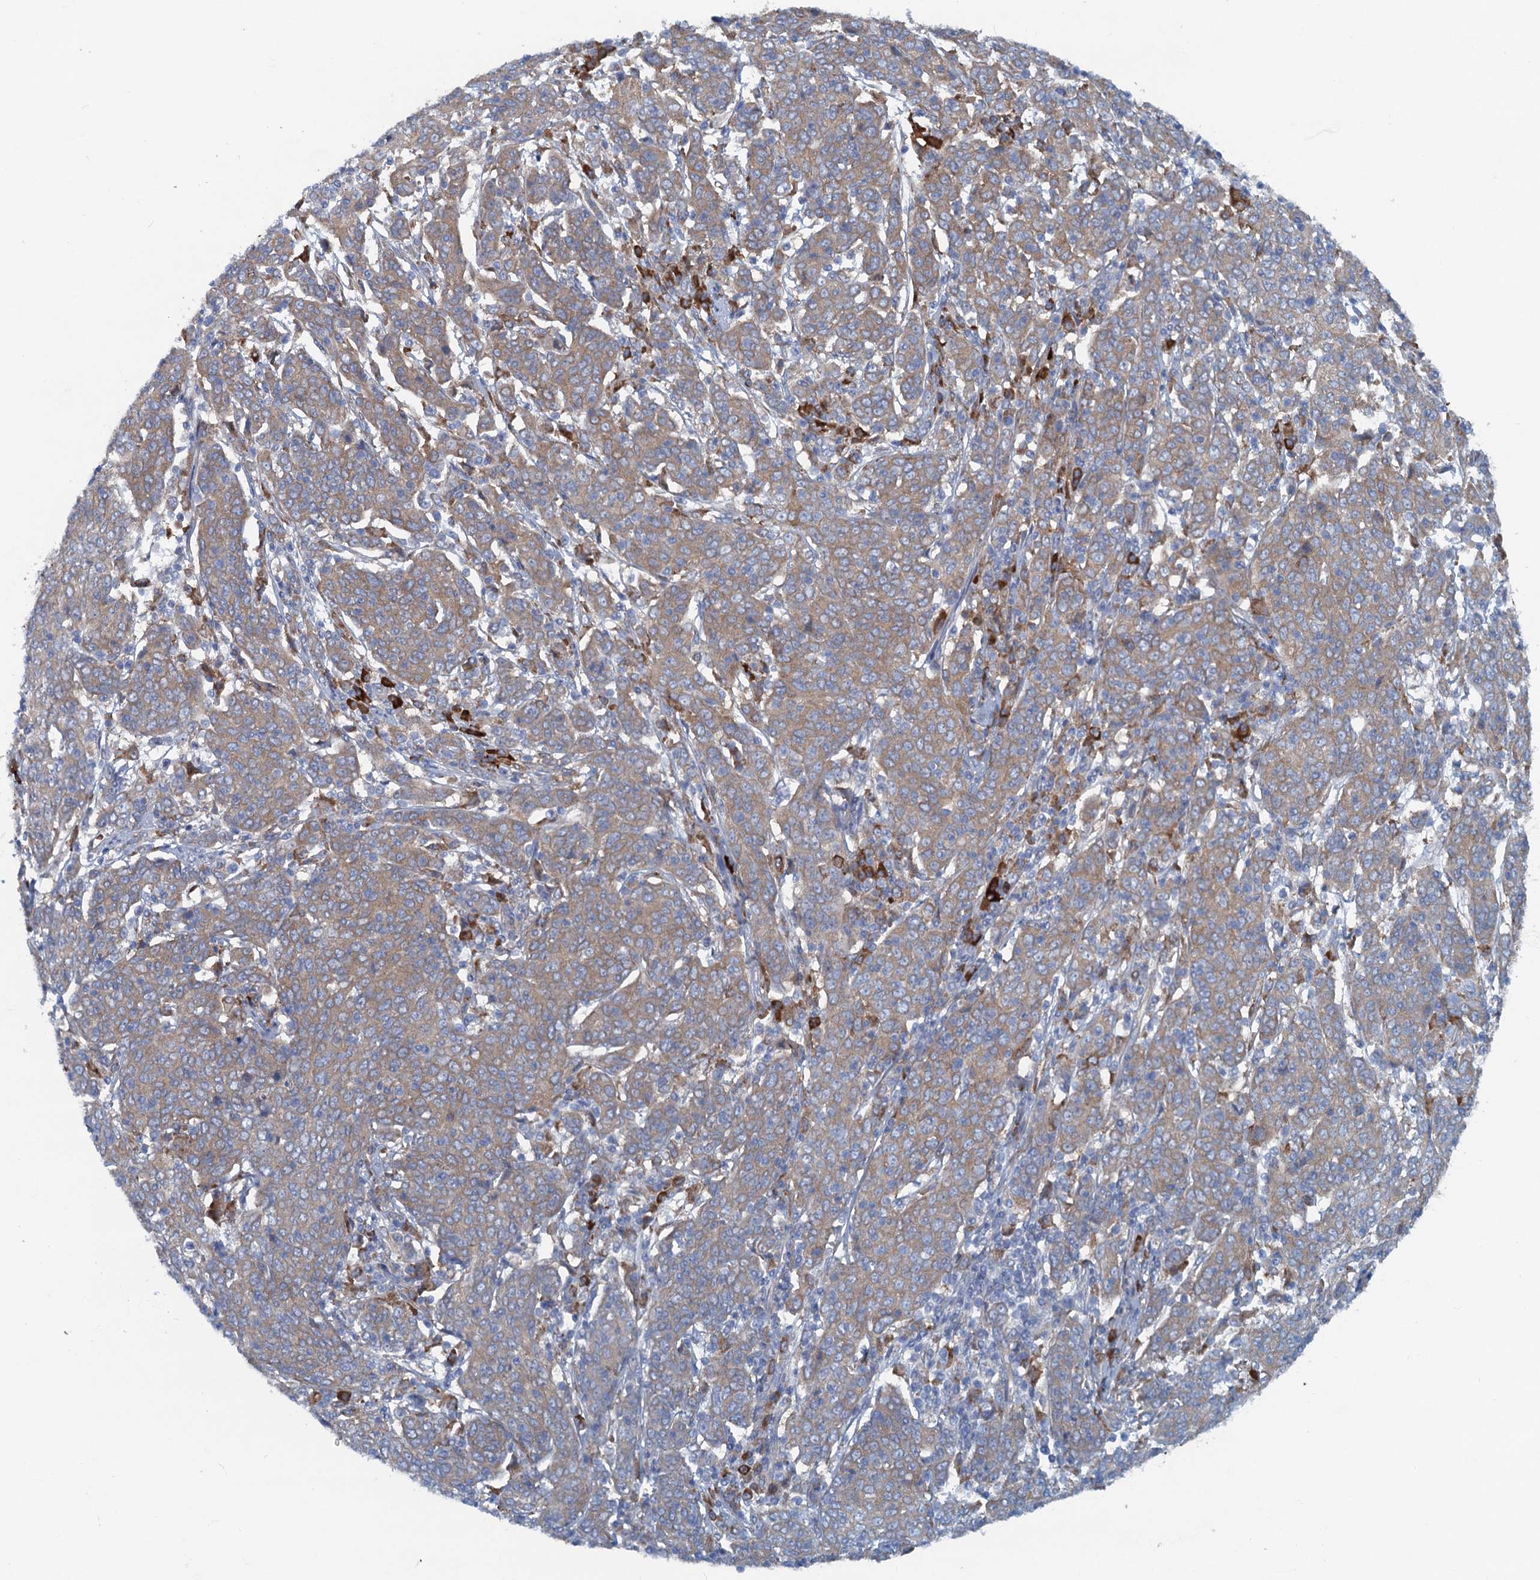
{"staining": {"intensity": "weak", "quantity": ">75%", "location": "cytoplasmic/membranous"}, "tissue": "cervical cancer", "cell_type": "Tumor cells", "image_type": "cancer", "snomed": [{"axis": "morphology", "description": "Squamous cell carcinoma, NOS"}, {"axis": "topography", "description": "Cervix"}], "caption": "Cervical cancer stained for a protein (brown) exhibits weak cytoplasmic/membranous positive expression in approximately >75% of tumor cells.", "gene": "MYDGF", "patient": {"sex": "female", "age": 67}}